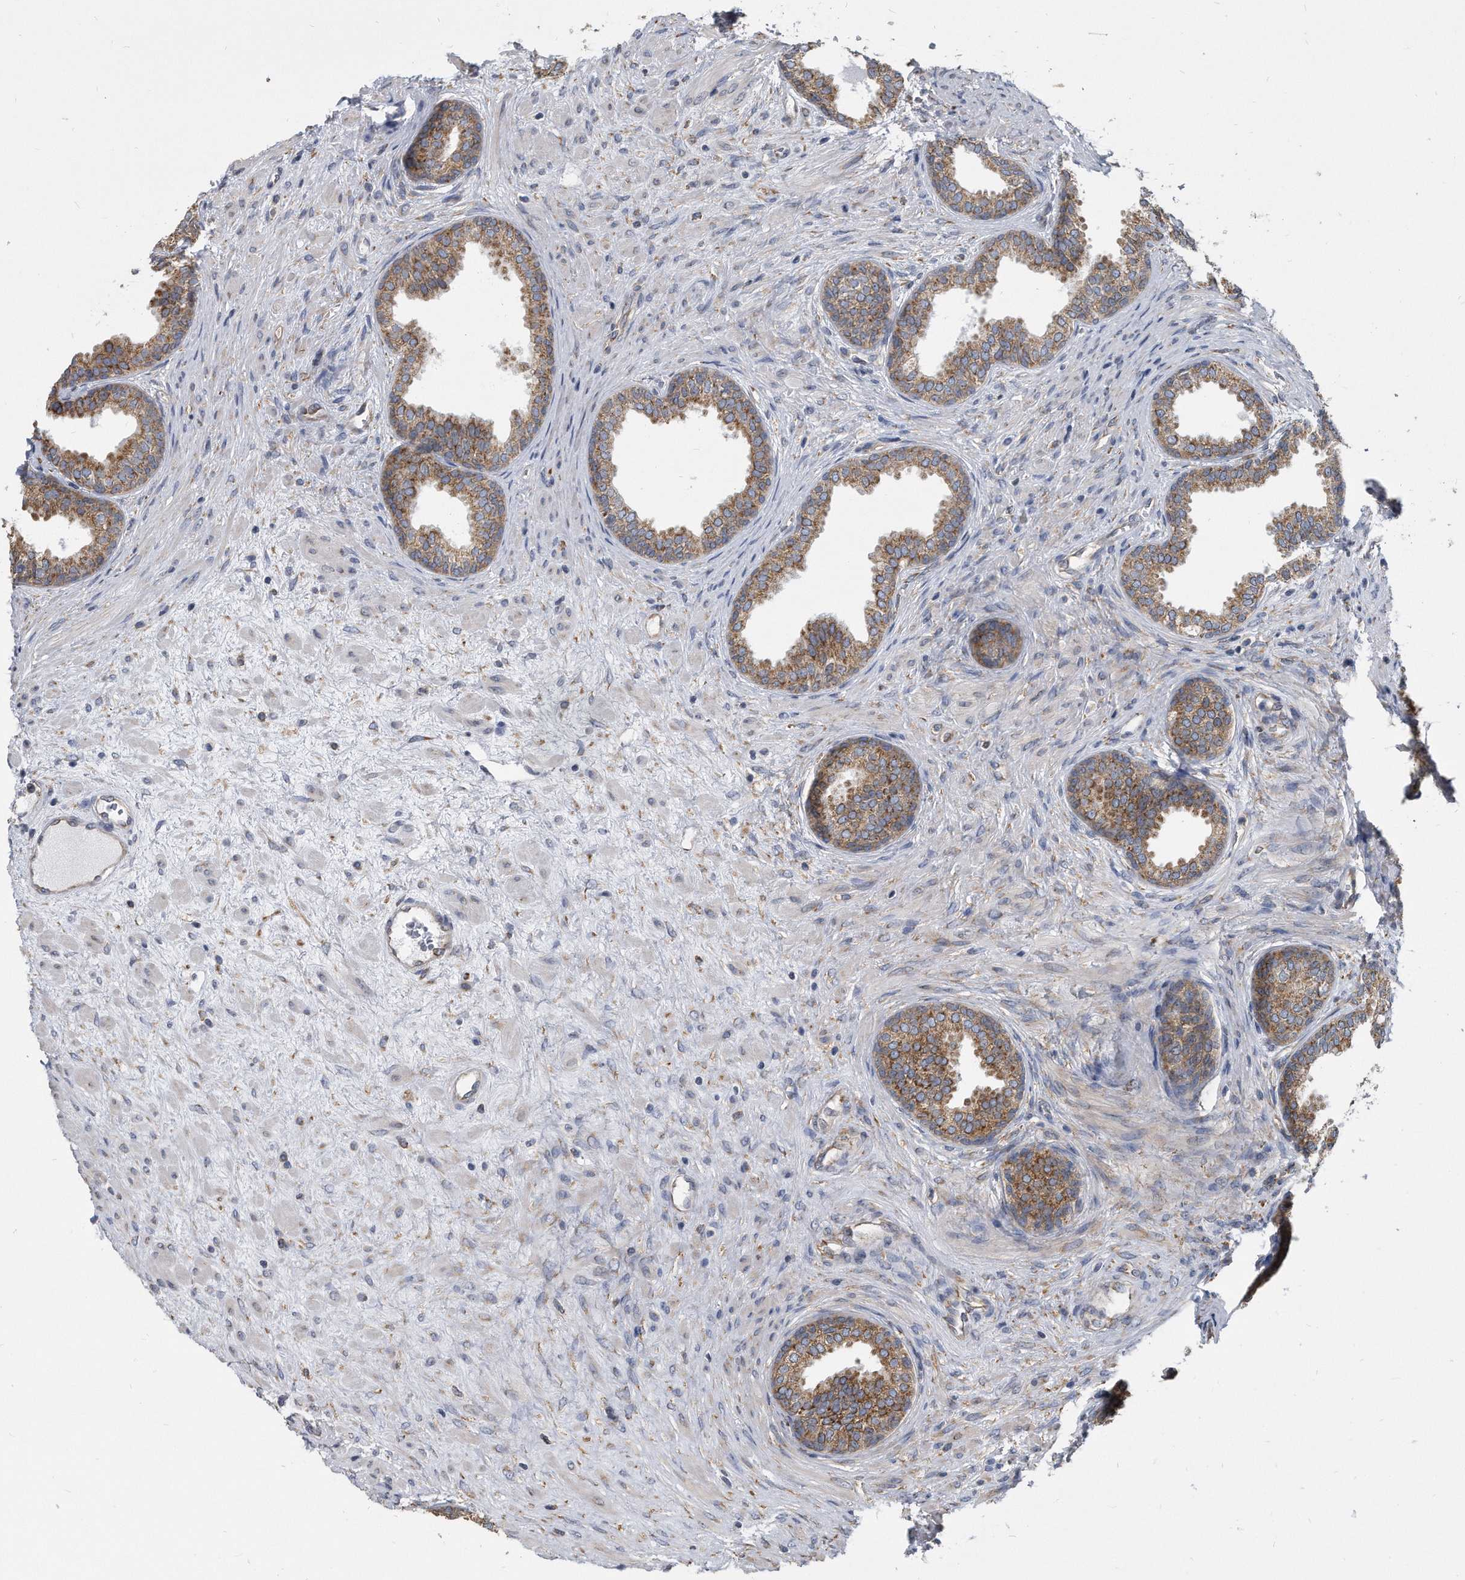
{"staining": {"intensity": "moderate", "quantity": ">75%", "location": "cytoplasmic/membranous"}, "tissue": "prostate", "cell_type": "Glandular cells", "image_type": "normal", "snomed": [{"axis": "morphology", "description": "Normal tissue, NOS"}, {"axis": "topography", "description": "Prostate"}], "caption": "Immunohistochemical staining of unremarkable prostate exhibits moderate cytoplasmic/membranous protein staining in about >75% of glandular cells. Using DAB (brown) and hematoxylin (blue) stains, captured at high magnification using brightfield microscopy.", "gene": "CCDC47", "patient": {"sex": "male", "age": 76}}